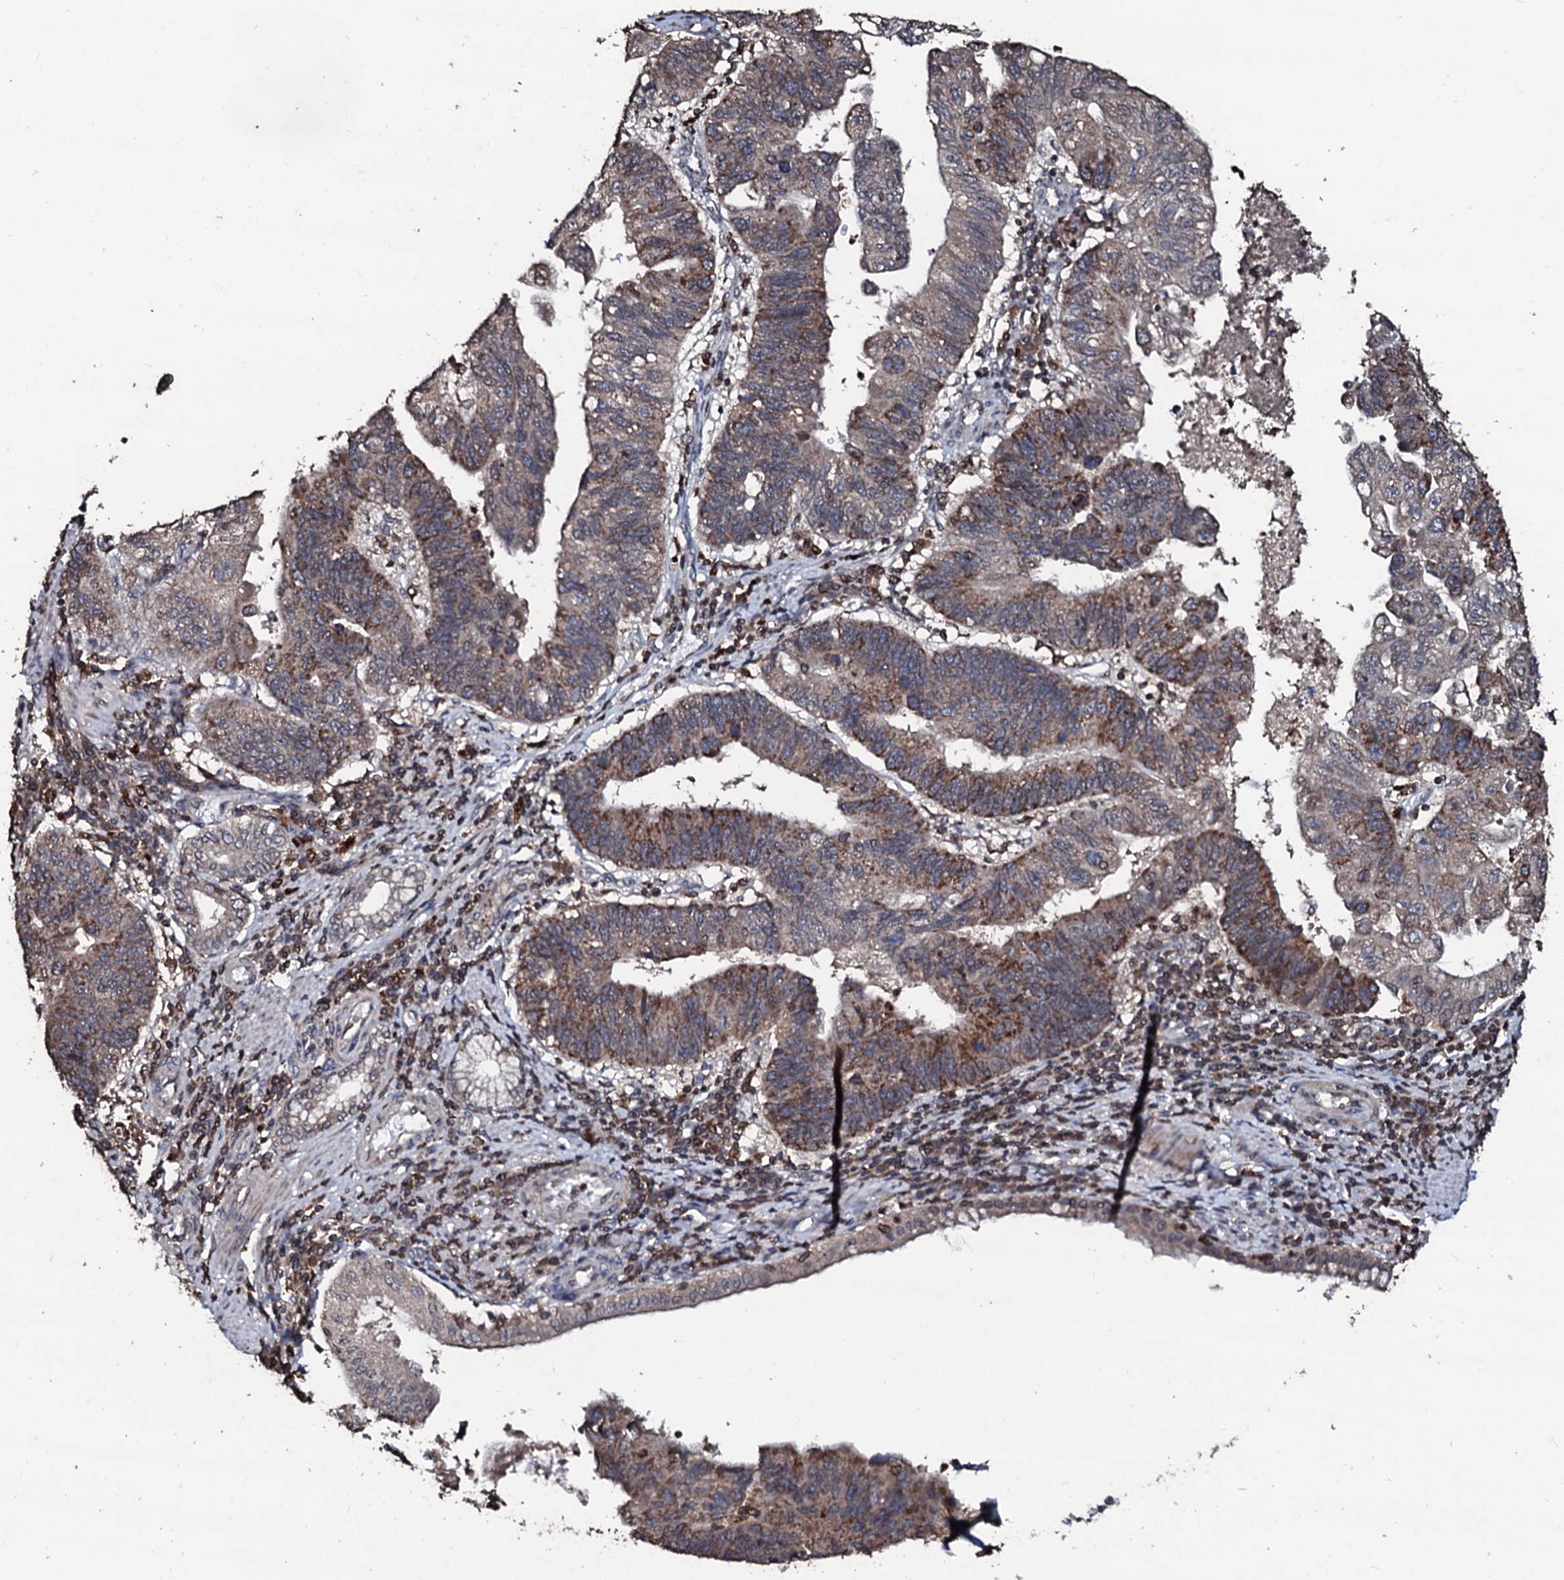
{"staining": {"intensity": "moderate", "quantity": ">75%", "location": "cytoplasmic/membranous"}, "tissue": "stomach cancer", "cell_type": "Tumor cells", "image_type": "cancer", "snomed": [{"axis": "morphology", "description": "Adenocarcinoma, NOS"}, {"axis": "topography", "description": "Stomach"}], "caption": "Human stomach adenocarcinoma stained with a brown dye exhibits moderate cytoplasmic/membranous positive staining in approximately >75% of tumor cells.", "gene": "SDHAF2", "patient": {"sex": "male", "age": 59}}